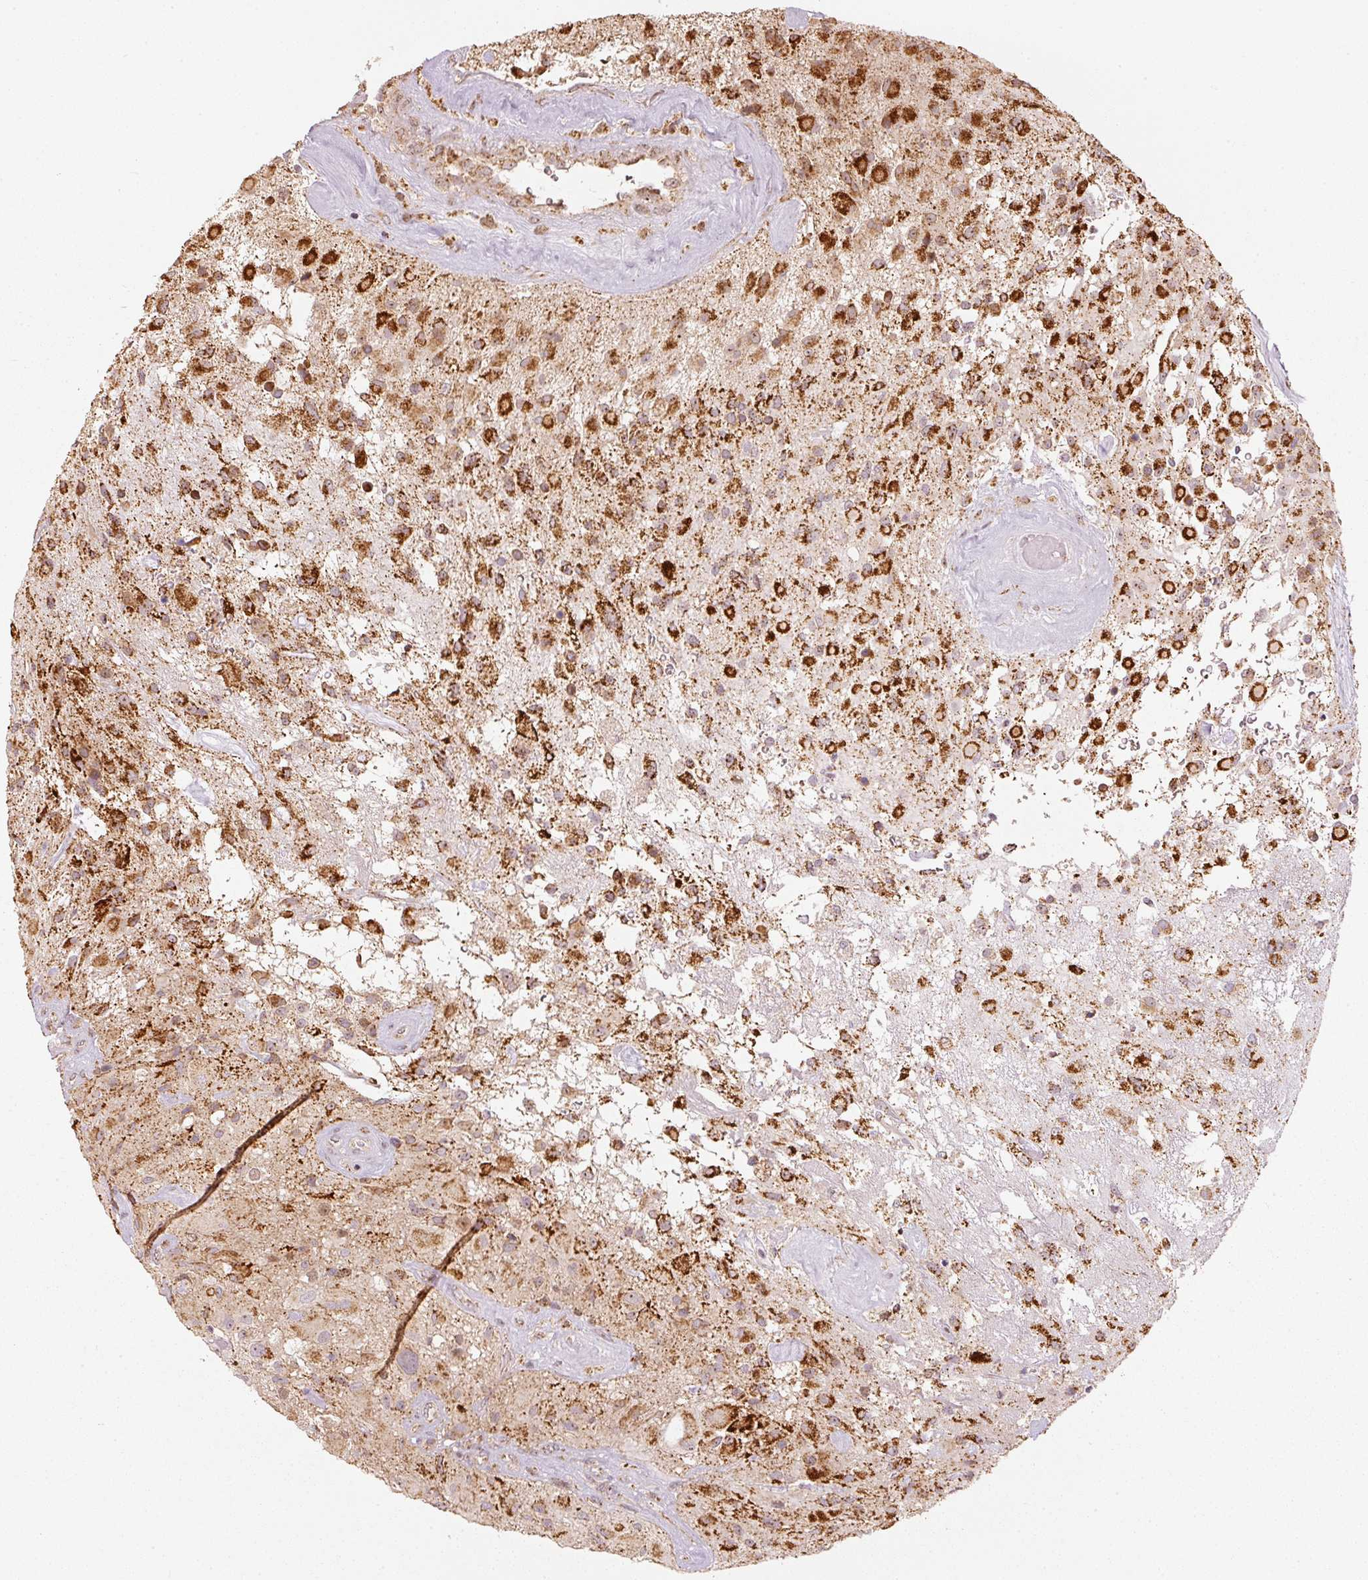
{"staining": {"intensity": "strong", "quantity": ">75%", "location": "cytoplasmic/membranous"}, "tissue": "glioma", "cell_type": "Tumor cells", "image_type": "cancer", "snomed": [{"axis": "morphology", "description": "Glioma, malignant, High grade"}, {"axis": "topography", "description": "Brain"}], "caption": "A histopathology image showing strong cytoplasmic/membranous expression in about >75% of tumor cells in glioma, as visualized by brown immunohistochemical staining.", "gene": "MTHFD1L", "patient": {"sex": "female", "age": 67}}